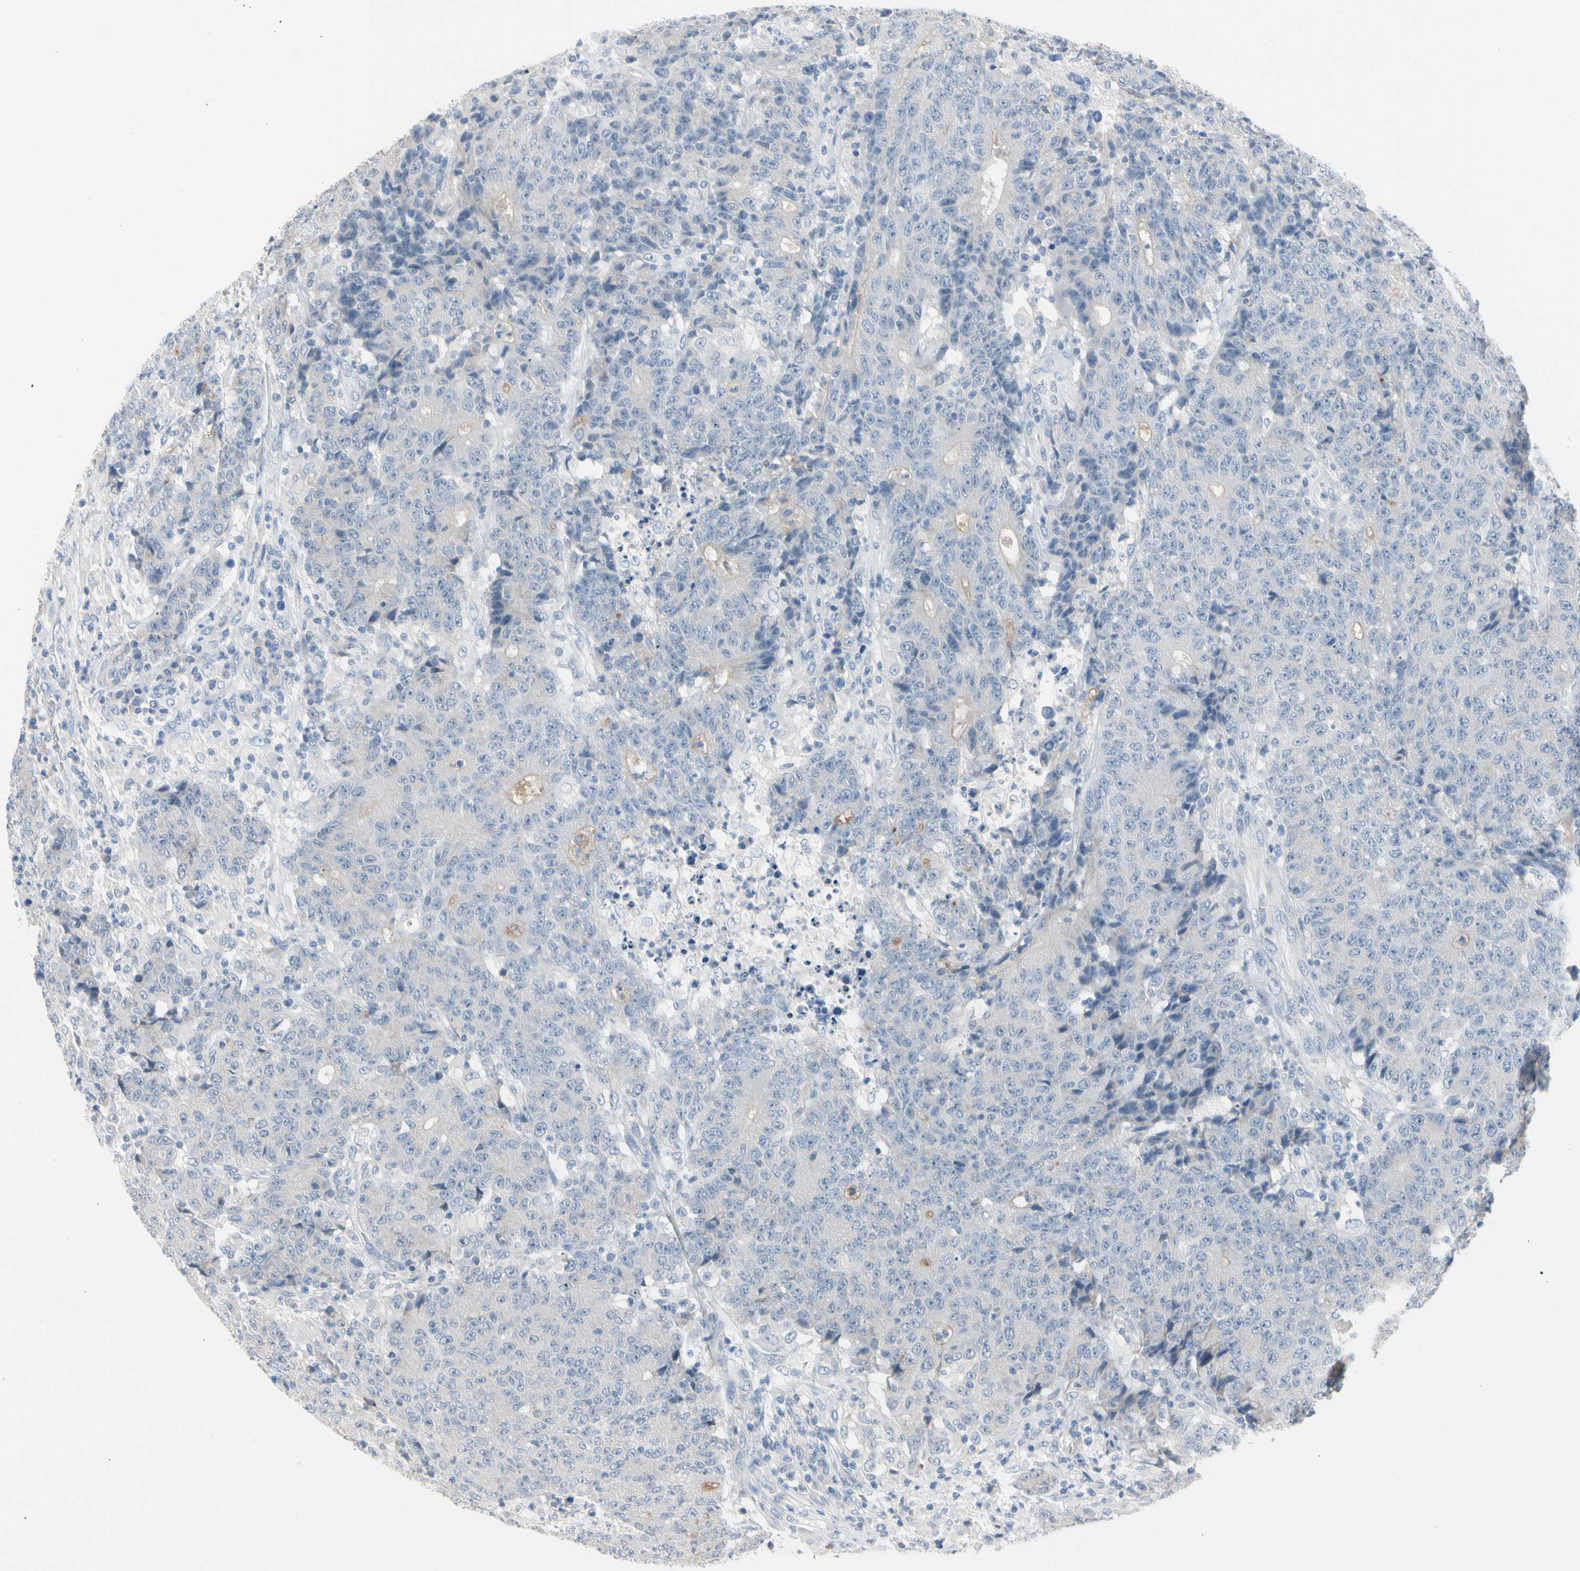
{"staining": {"intensity": "negative", "quantity": "none", "location": "none"}, "tissue": "colorectal cancer", "cell_type": "Tumor cells", "image_type": "cancer", "snomed": [{"axis": "morphology", "description": "Normal tissue, NOS"}, {"axis": "morphology", "description": "Adenocarcinoma, NOS"}, {"axis": "topography", "description": "Colon"}], "caption": "Human colorectal adenocarcinoma stained for a protein using IHC exhibits no positivity in tumor cells.", "gene": "MARK1", "patient": {"sex": "female", "age": 75}}